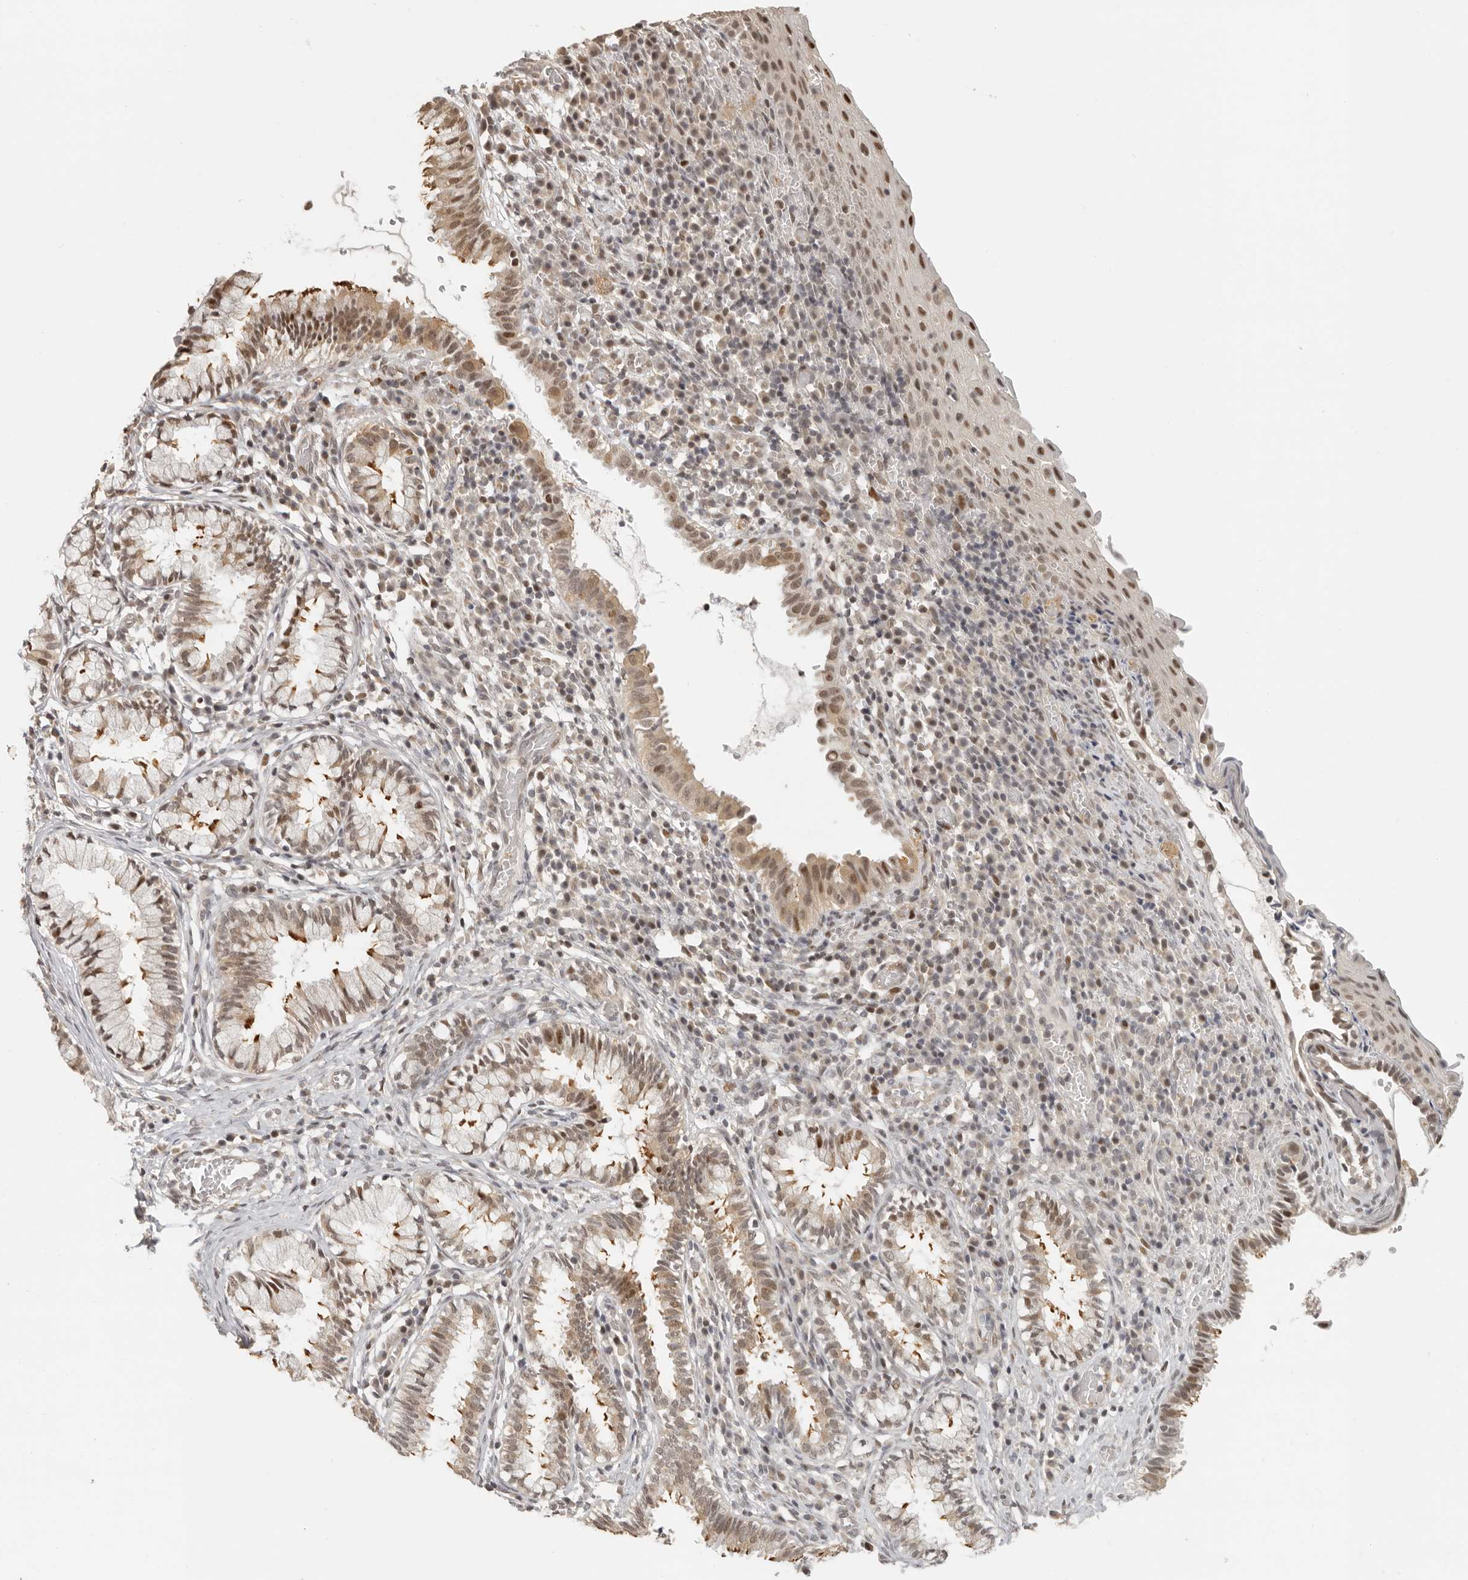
{"staining": {"intensity": "moderate", "quantity": "25%-75%", "location": "cytoplasmic/membranous,nuclear"}, "tissue": "cervix", "cell_type": "Glandular cells", "image_type": "normal", "snomed": [{"axis": "morphology", "description": "Normal tissue, NOS"}, {"axis": "topography", "description": "Cervix"}], "caption": "IHC of unremarkable cervix shows medium levels of moderate cytoplasmic/membranous,nuclear positivity in approximately 25%-75% of glandular cells. The staining is performed using DAB brown chromogen to label protein expression. The nuclei are counter-stained blue using hematoxylin.", "gene": "GPBP1L1", "patient": {"sex": "female", "age": 27}}